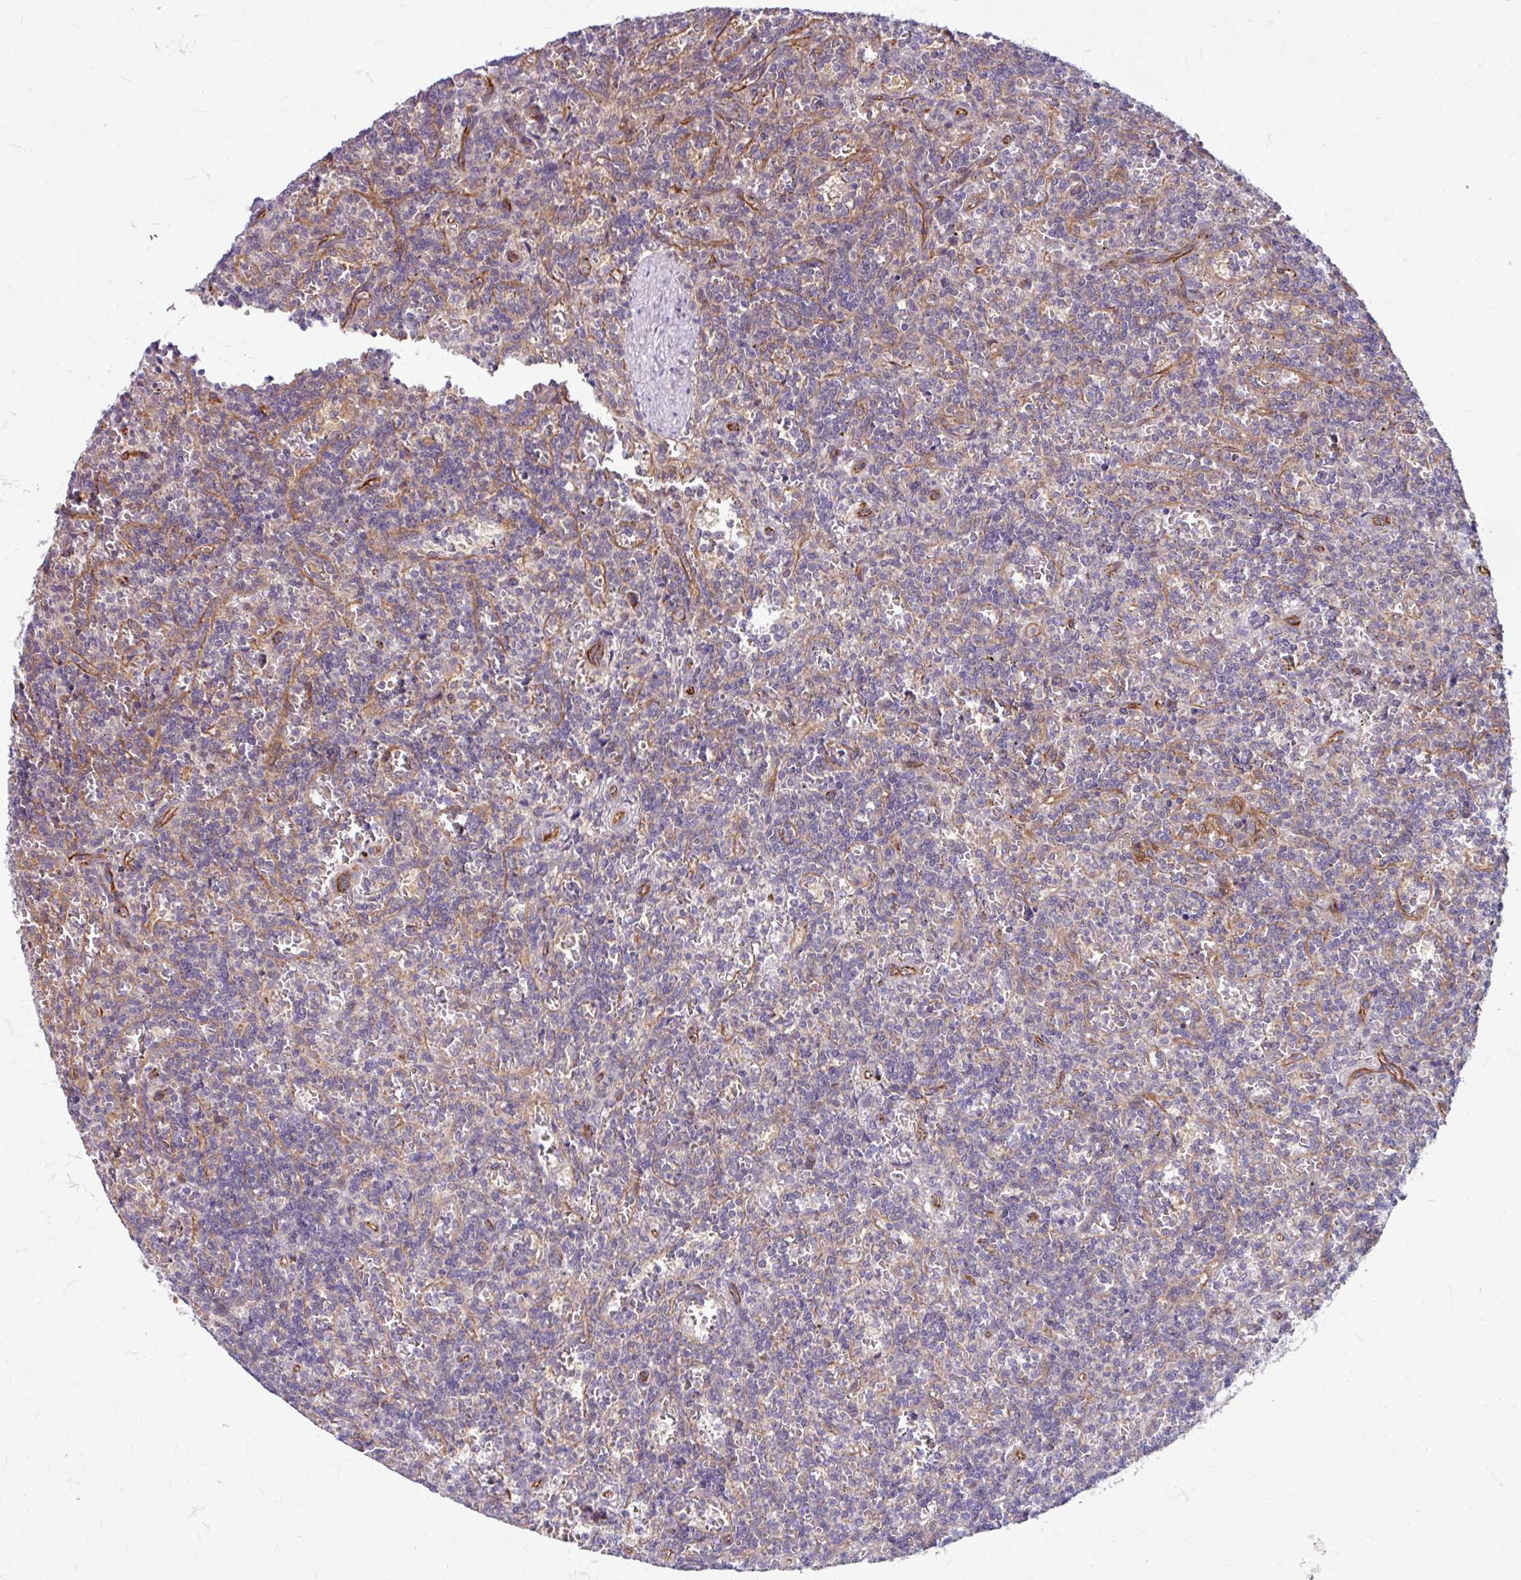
{"staining": {"intensity": "negative", "quantity": "none", "location": "none"}, "tissue": "lymphoma", "cell_type": "Tumor cells", "image_type": "cancer", "snomed": [{"axis": "morphology", "description": "Malignant lymphoma, non-Hodgkin's type, Low grade"}, {"axis": "topography", "description": "Spleen"}], "caption": "Immunohistochemistry (IHC) histopathology image of human low-grade malignant lymphoma, non-Hodgkin's type stained for a protein (brown), which shows no staining in tumor cells.", "gene": "DAAM2", "patient": {"sex": "male", "age": 73}}